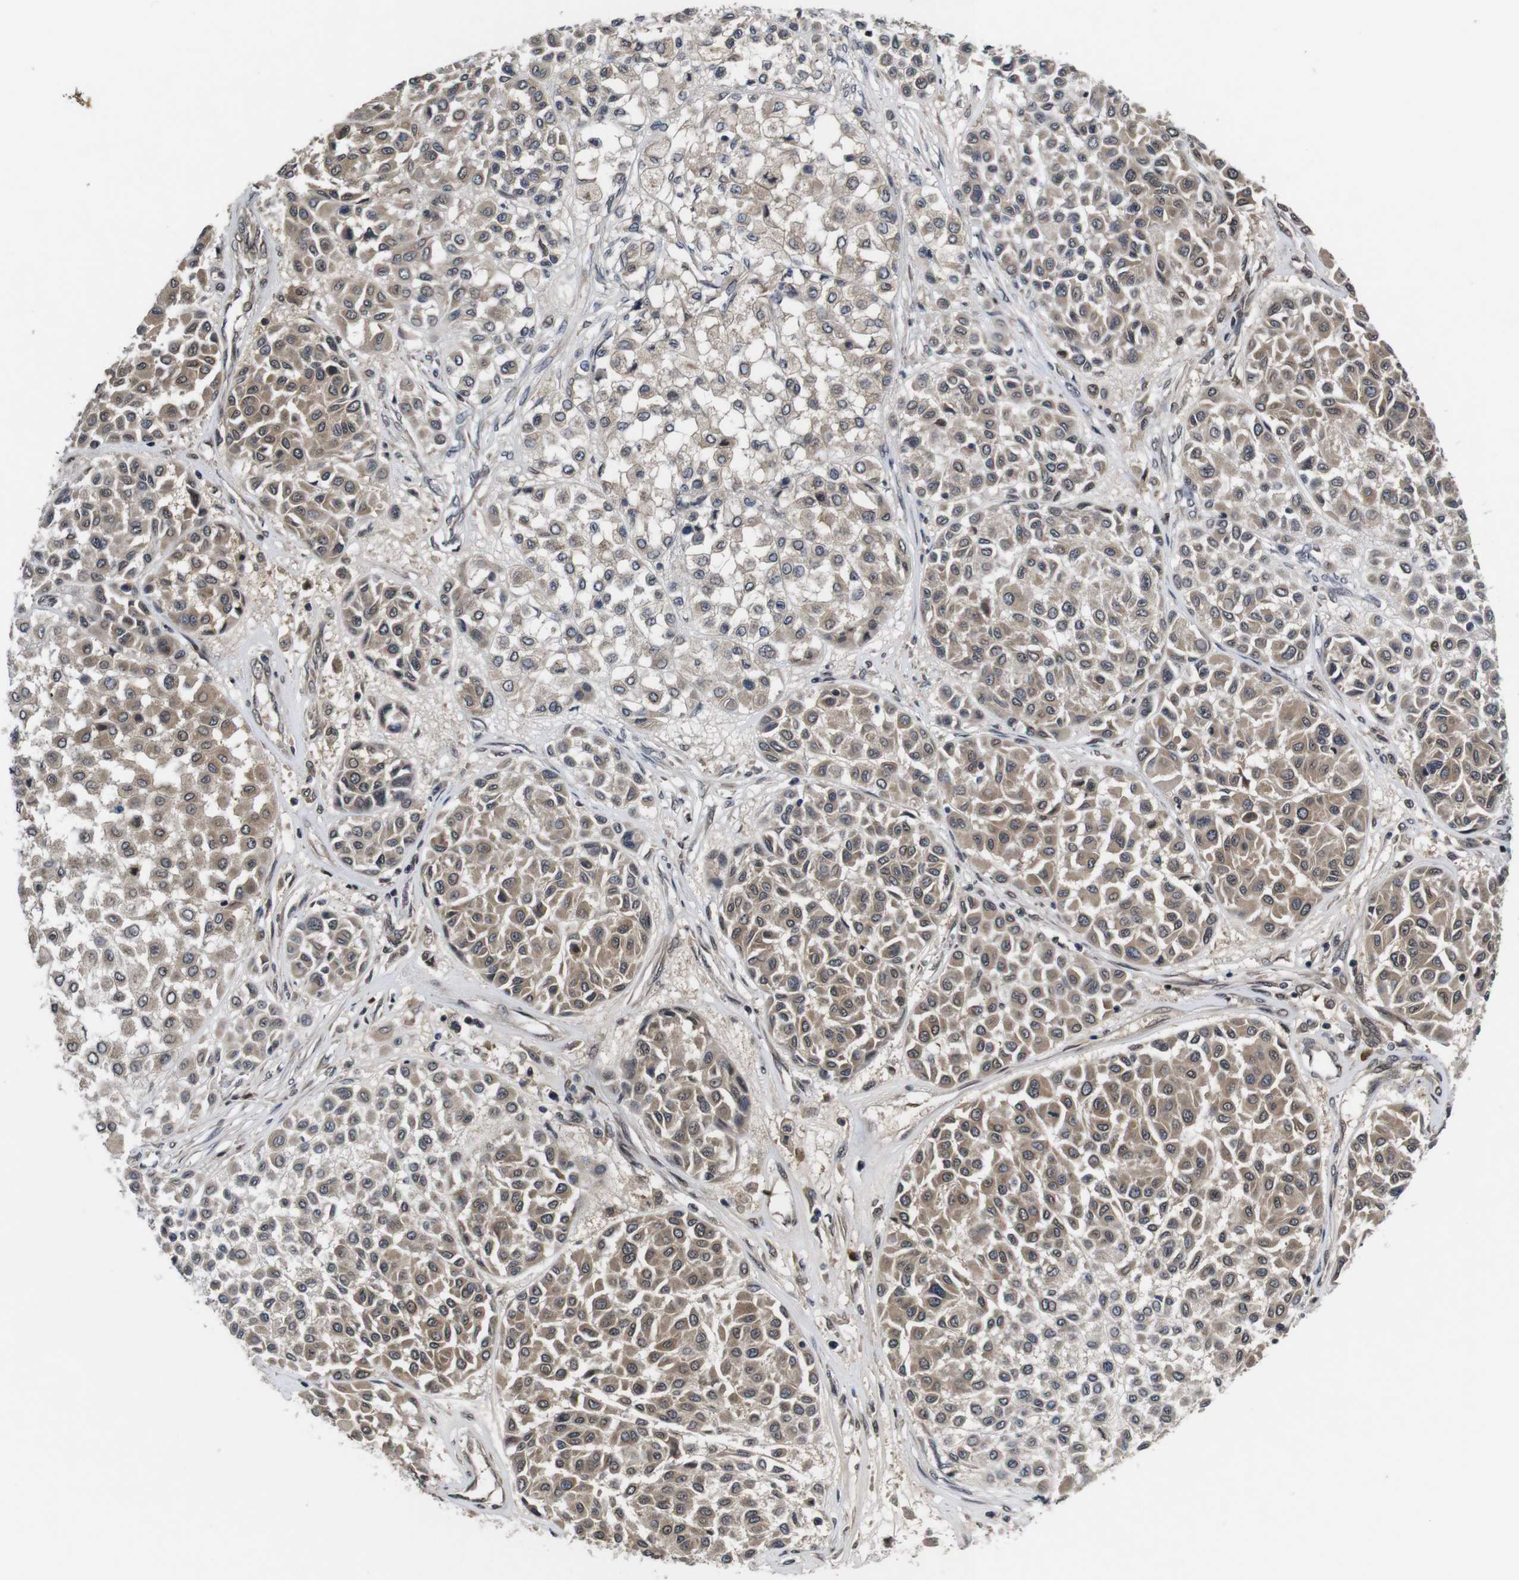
{"staining": {"intensity": "weak", "quantity": ">75%", "location": "cytoplasmic/membranous"}, "tissue": "melanoma", "cell_type": "Tumor cells", "image_type": "cancer", "snomed": [{"axis": "morphology", "description": "Malignant melanoma, Metastatic site"}, {"axis": "topography", "description": "Soft tissue"}], "caption": "Tumor cells reveal low levels of weak cytoplasmic/membranous expression in approximately >75% of cells in human malignant melanoma (metastatic site).", "gene": "ZBTB46", "patient": {"sex": "male", "age": 41}}